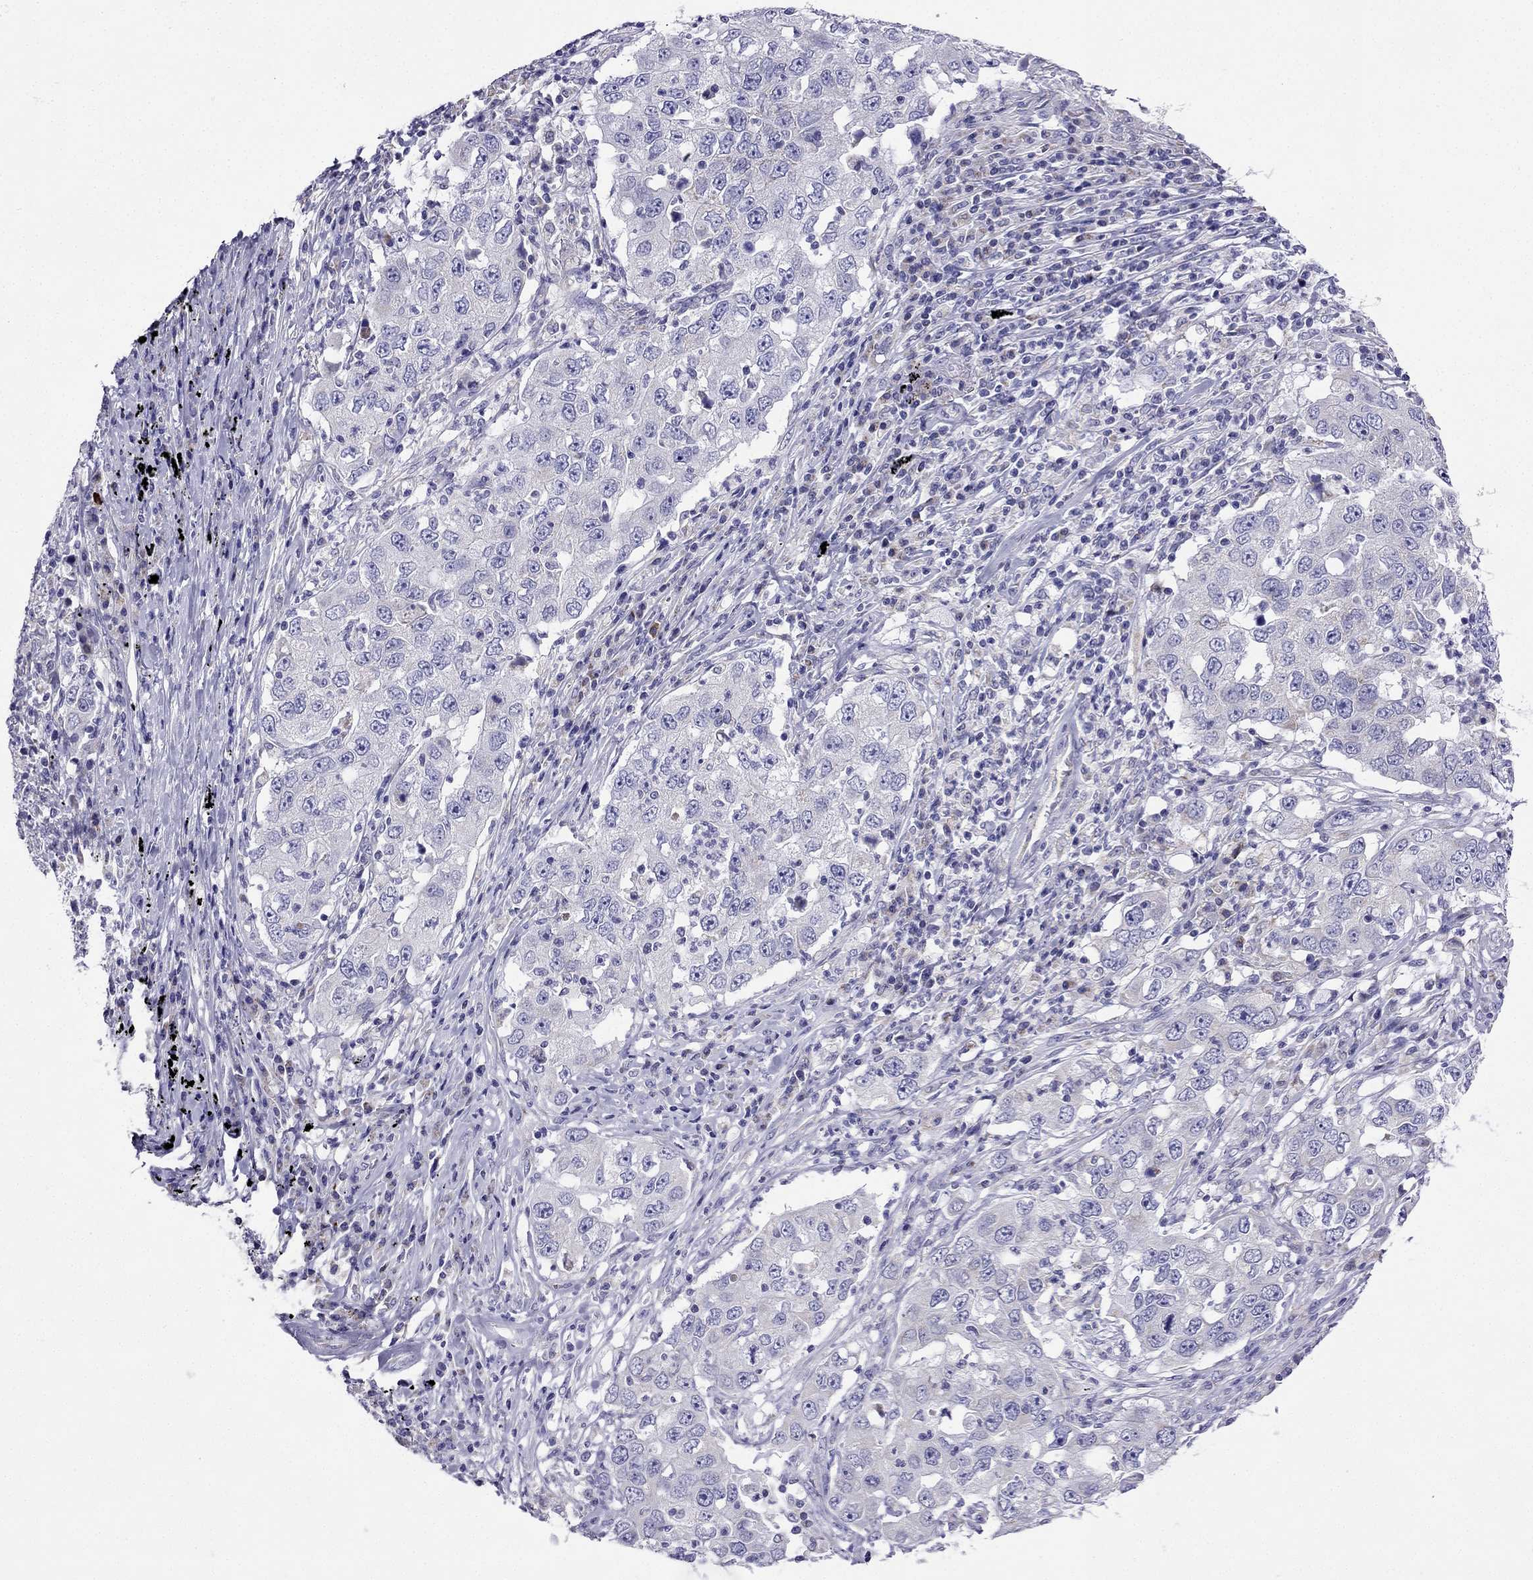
{"staining": {"intensity": "negative", "quantity": "none", "location": "none"}, "tissue": "lung cancer", "cell_type": "Tumor cells", "image_type": "cancer", "snomed": [{"axis": "morphology", "description": "Adenocarcinoma, NOS"}, {"axis": "topography", "description": "Lung"}], "caption": "A high-resolution micrograph shows IHC staining of adenocarcinoma (lung), which displays no significant positivity in tumor cells.", "gene": "KIF5A", "patient": {"sex": "male", "age": 73}}